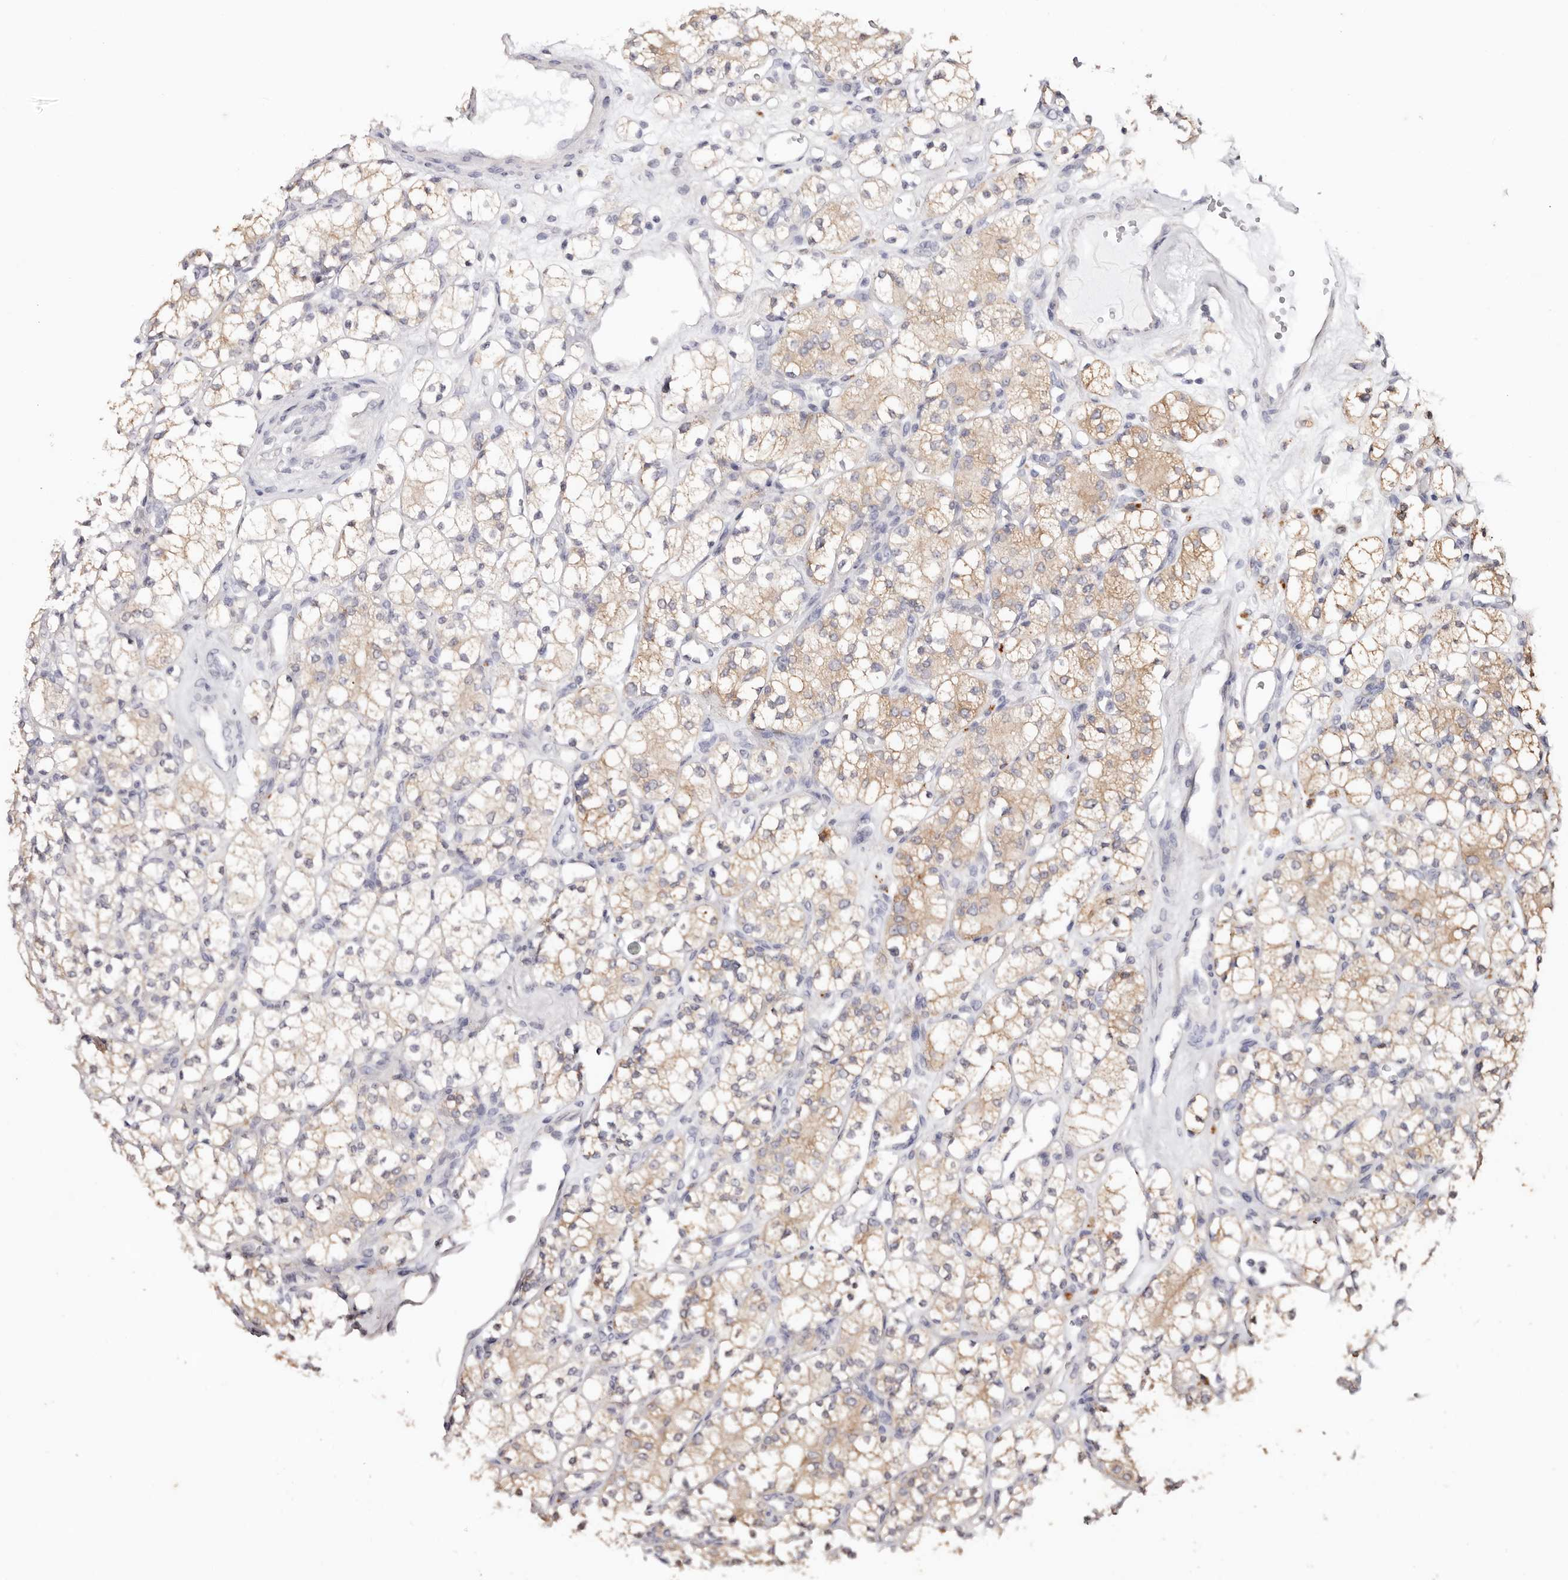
{"staining": {"intensity": "weak", "quantity": "25%-75%", "location": "cytoplasmic/membranous"}, "tissue": "renal cancer", "cell_type": "Tumor cells", "image_type": "cancer", "snomed": [{"axis": "morphology", "description": "Adenocarcinoma, NOS"}, {"axis": "topography", "description": "Kidney"}], "caption": "Weak cytoplasmic/membranous expression for a protein is appreciated in about 25%-75% of tumor cells of renal adenocarcinoma using IHC.", "gene": "TYW3", "patient": {"sex": "male", "age": 77}}